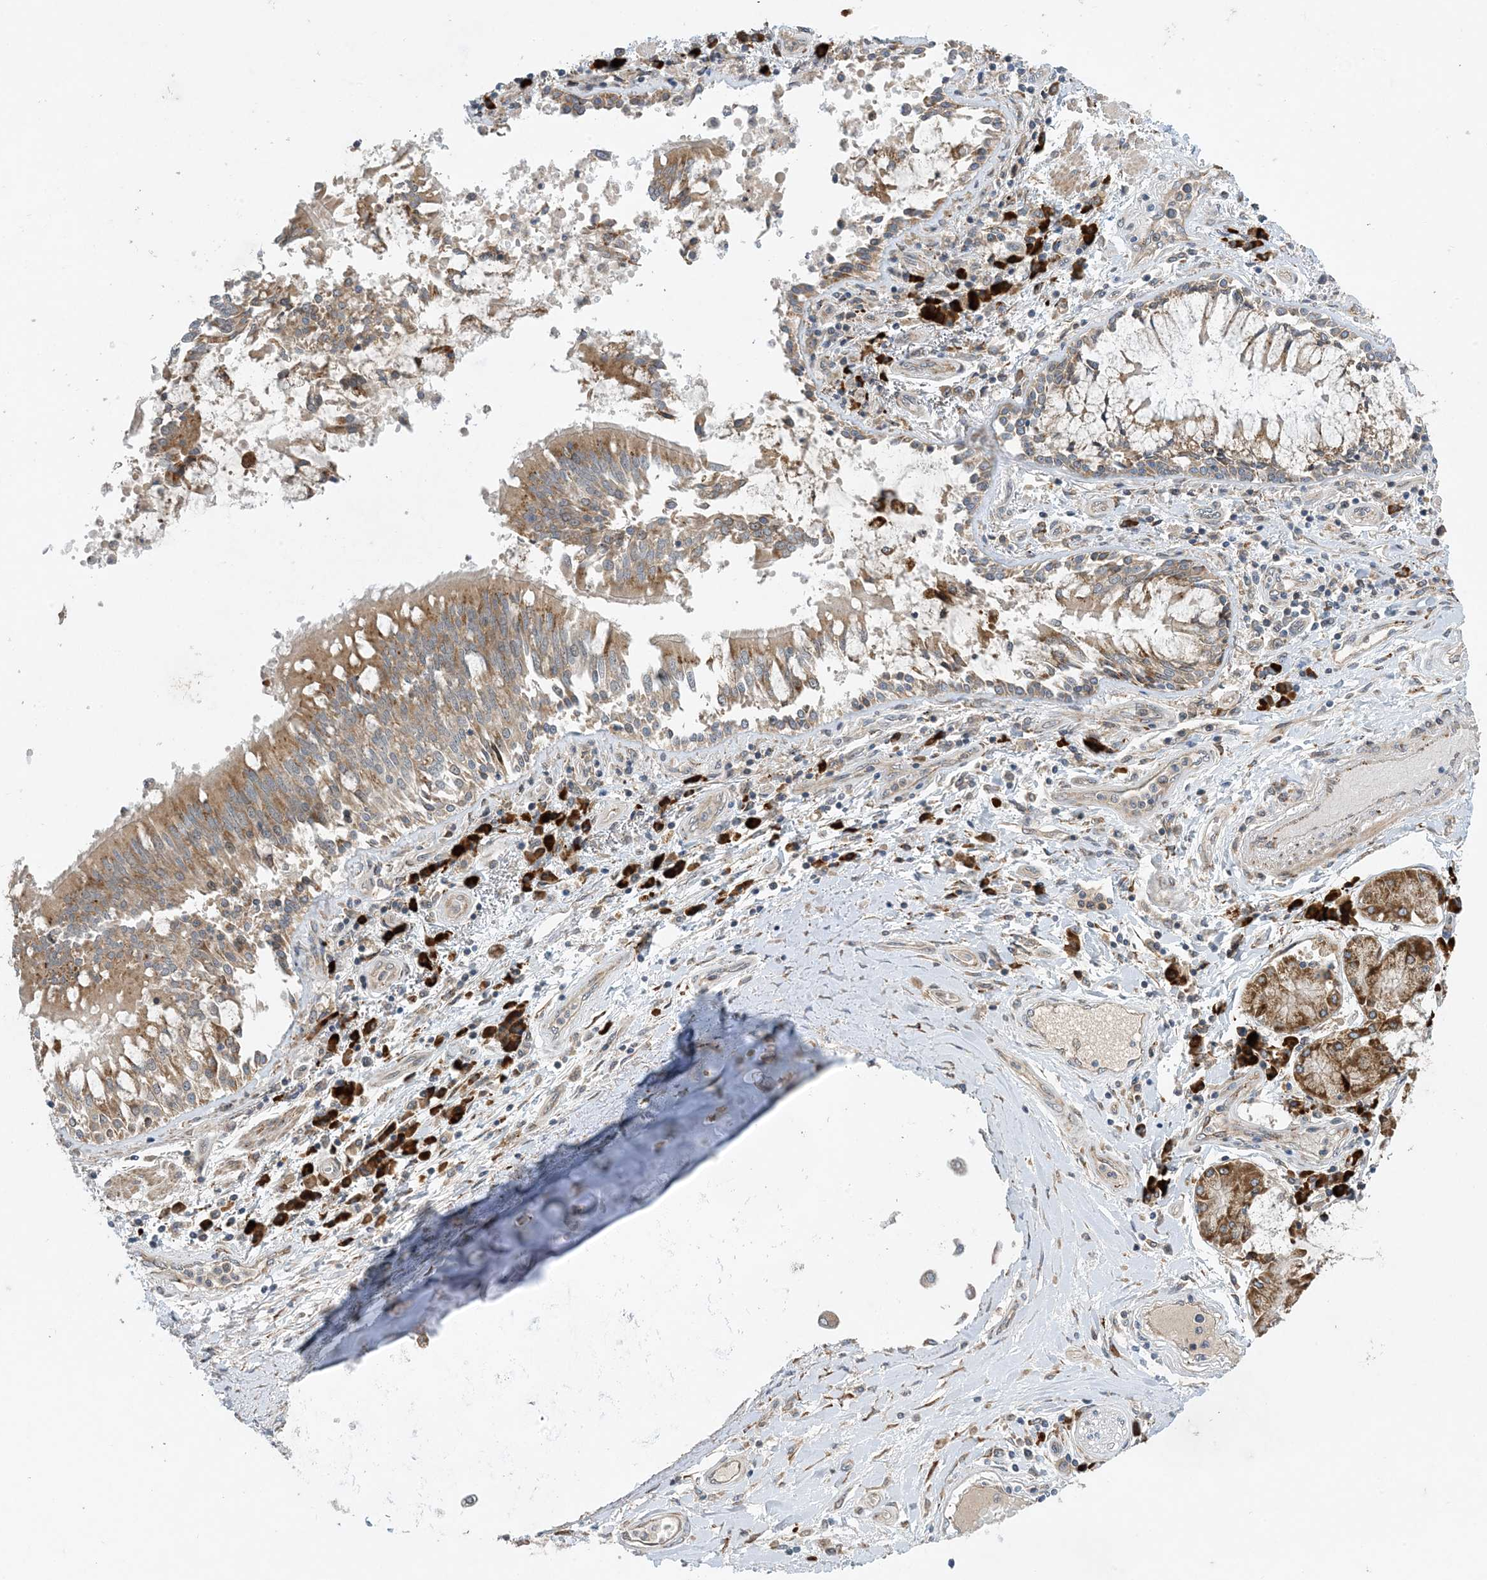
{"staining": {"intensity": "negative", "quantity": "none", "location": "none"}, "tissue": "adipose tissue", "cell_type": "Adipocytes", "image_type": "normal", "snomed": [{"axis": "morphology", "description": "Normal tissue, NOS"}, {"axis": "topography", "description": "Cartilage tissue"}, {"axis": "topography", "description": "Bronchus"}, {"axis": "topography", "description": "Lung"}, {"axis": "topography", "description": "Peripheral nerve tissue"}], "caption": "High magnification brightfield microscopy of unremarkable adipose tissue stained with DAB (brown) and counterstained with hematoxylin (blue): adipocytes show no significant positivity. (Brightfield microscopy of DAB immunohistochemistry at high magnification).", "gene": "PHOSPHO2", "patient": {"sex": "female", "age": 49}}